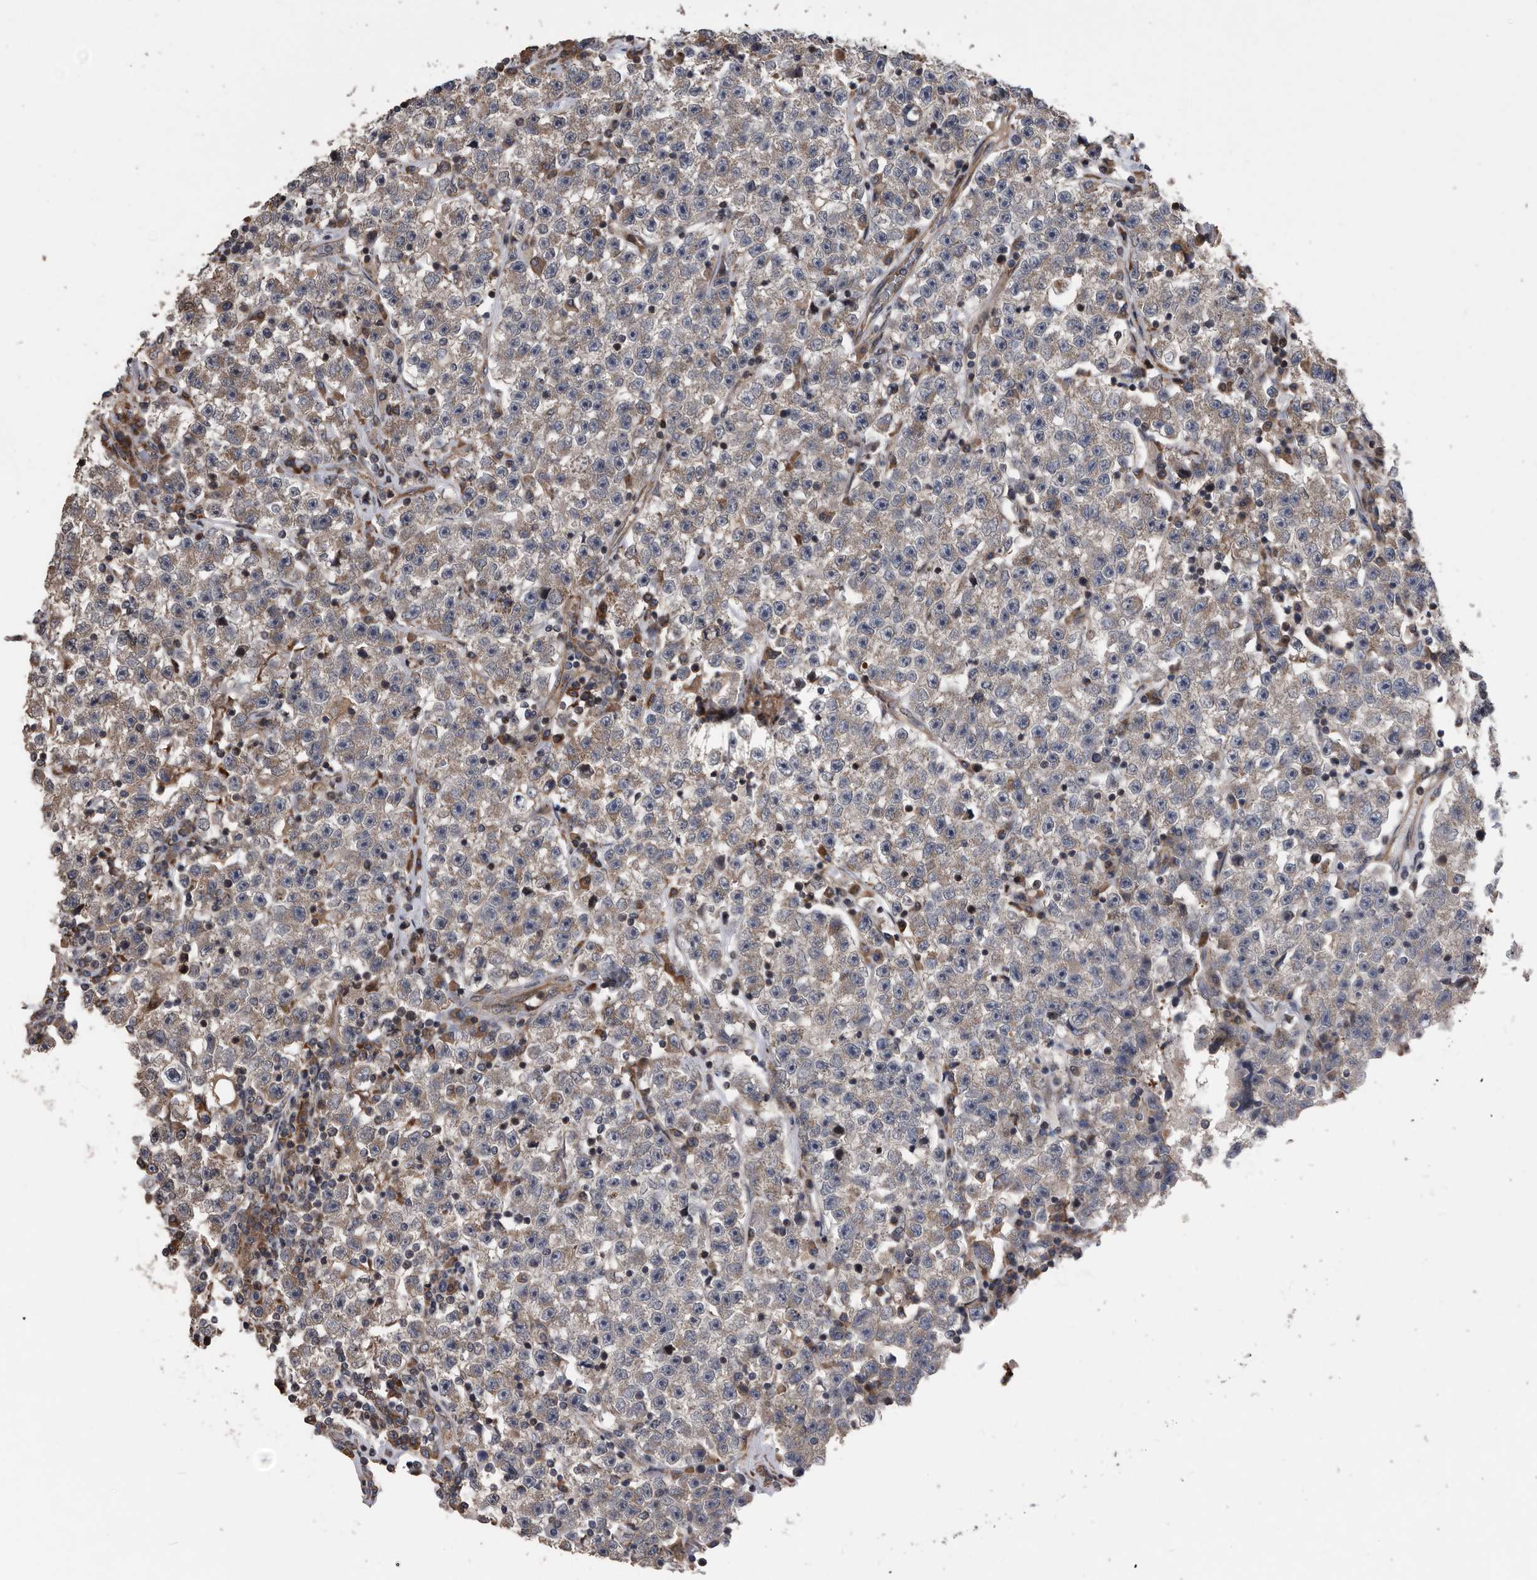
{"staining": {"intensity": "weak", "quantity": "<25%", "location": "cytoplasmic/membranous"}, "tissue": "testis cancer", "cell_type": "Tumor cells", "image_type": "cancer", "snomed": [{"axis": "morphology", "description": "Seminoma, NOS"}, {"axis": "topography", "description": "Testis"}], "caption": "DAB (3,3'-diaminobenzidine) immunohistochemical staining of human testis seminoma shows no significant positivity in tumor cells.", "gene": "SERINC2", "patient": {"sex": "male", "age": 22}}